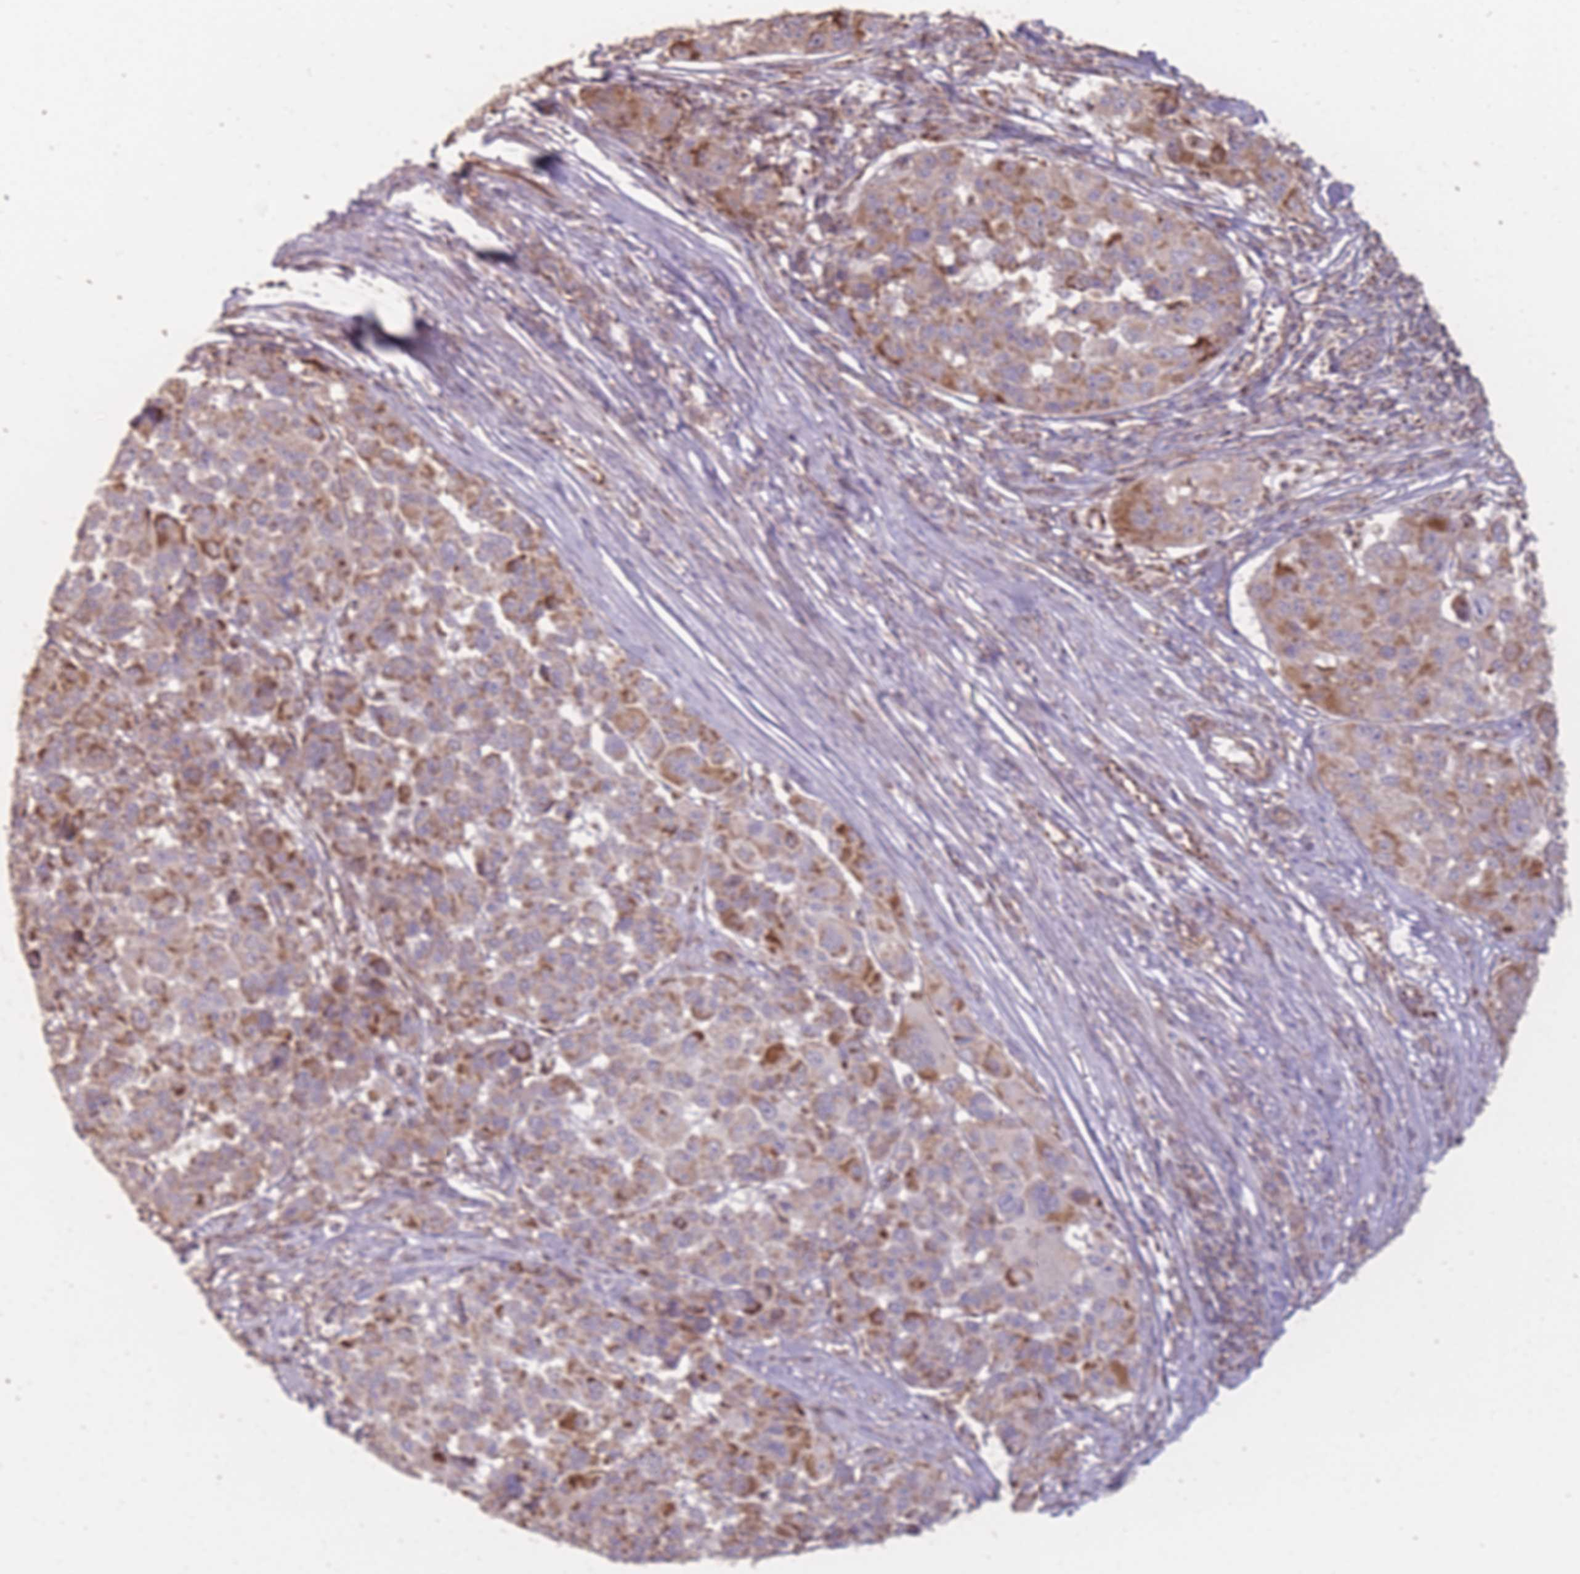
{"staining": {"intensity": "strong", "quantity": "25%-75%", "location": "cytoplasmic/membranous"}, "tissue": "melanoma", "cell_type": "Tumor cells", "image_type": "cancer", "snomed": [{"axis": "morphology", "description": "Malignant melanoma, NOS"}, {"axis": "topography", "description": "Skin"}], "caption": "There is high levels of strong cytoplasmic/membranous expression in tumor cells of malignant melanoma, as demonstrated by immunohistochemical staining (brown color).", "gene": "CNOT8", "patient": {"sex": "female", "age": 66}}